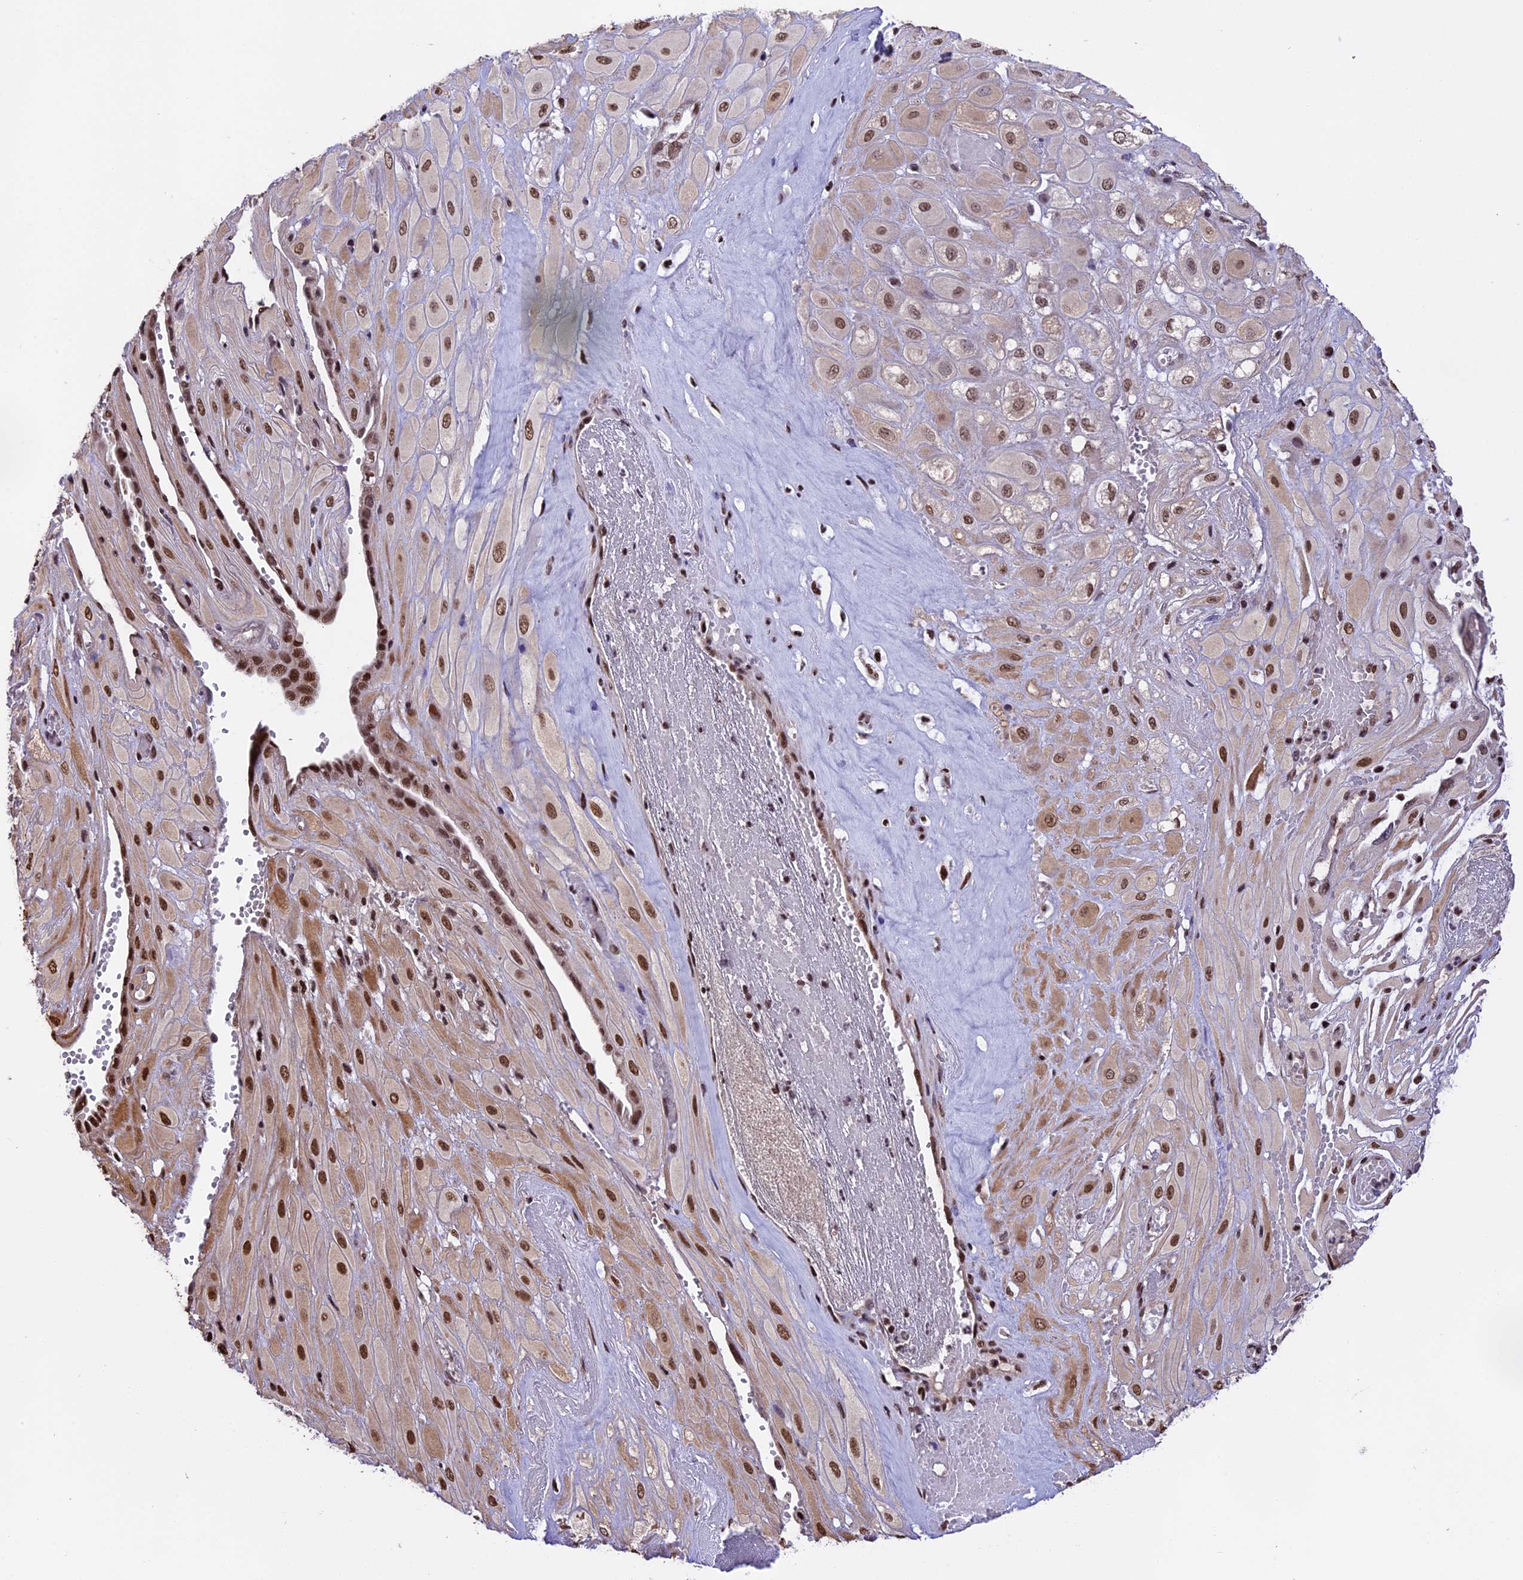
{"staining": {"intensity": "strong", "quantity": ">75%", "location": "nuclear"}, "tissue": "cervical cancer", "cell_type": "Tumor cells", "image_type": "cancer", "snomed": [{"axis": "morphology", "description": "Squamous cell carcinoma, NOS"}, {"axis": "topography", "description": "Cervix"}], "caption": "Cervical cancer (squamous cell carcinoma) tissue displays strong nuclear expression in about >75% of tumor cells, visualized by immunohistochemistry.", "gene": "POLR3E", "patient": {"sex": "female", "age": 36}}